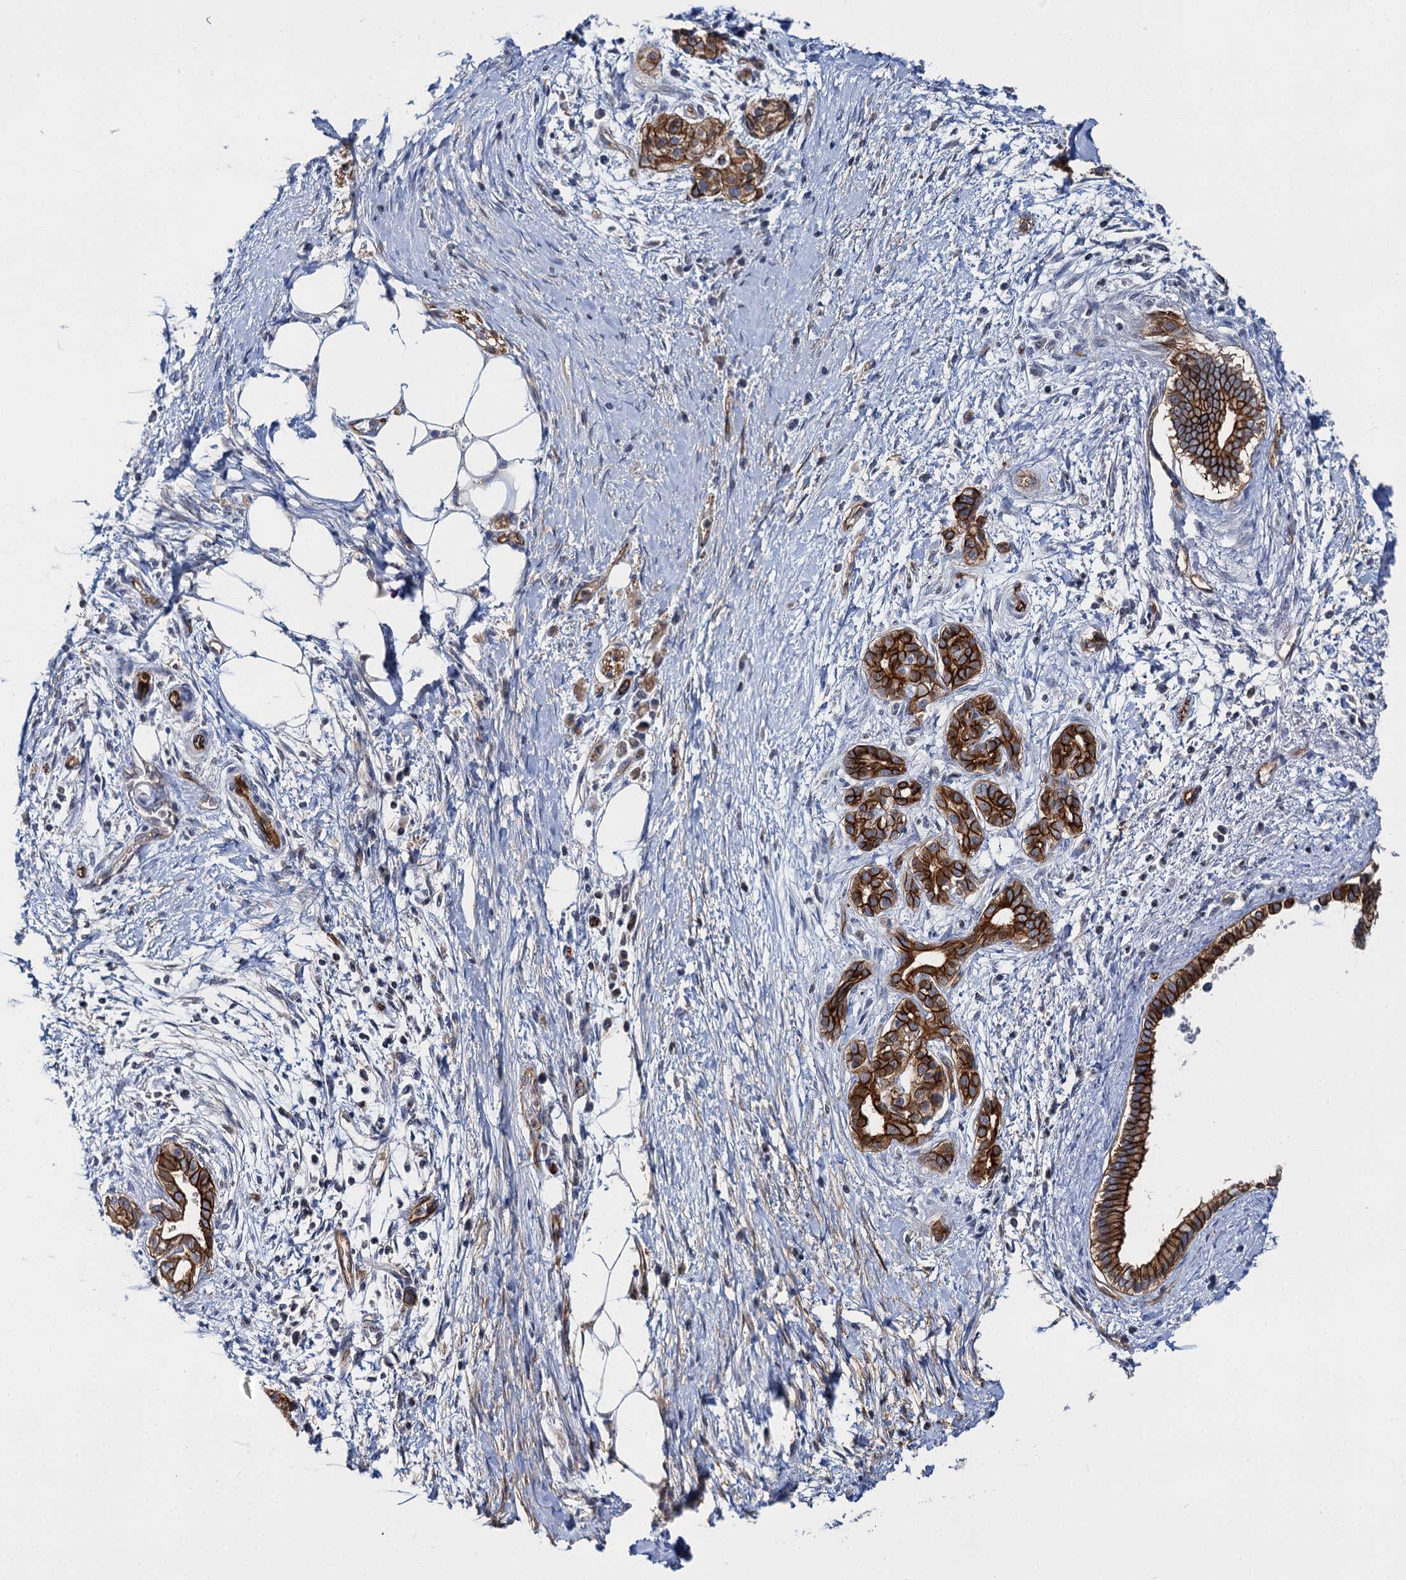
{"staining": {"intensity": "strong", "quantity": ">75%", "location": "cytoplasmic/membranous"}, "tissue": "pancreatic cancer", "cell_type": "Tumor cells", "image_type": "cancer", "snomed": [{"axis": "morphology", "description": "Adenocarcinoma, NOS"}, {"axis": "topography", "description": "Pancreas"}], "caption": "Immunohistochemistry histopathology image of human adenocarcinoma (pancreatic) stained for a protein (brown), which demonstrates high levels of strong cytoplasmic/membranous expression in about >75% of tumor cells.", "gene": "ABLIM1", "patient": {"sex": "male", "age": 58}}